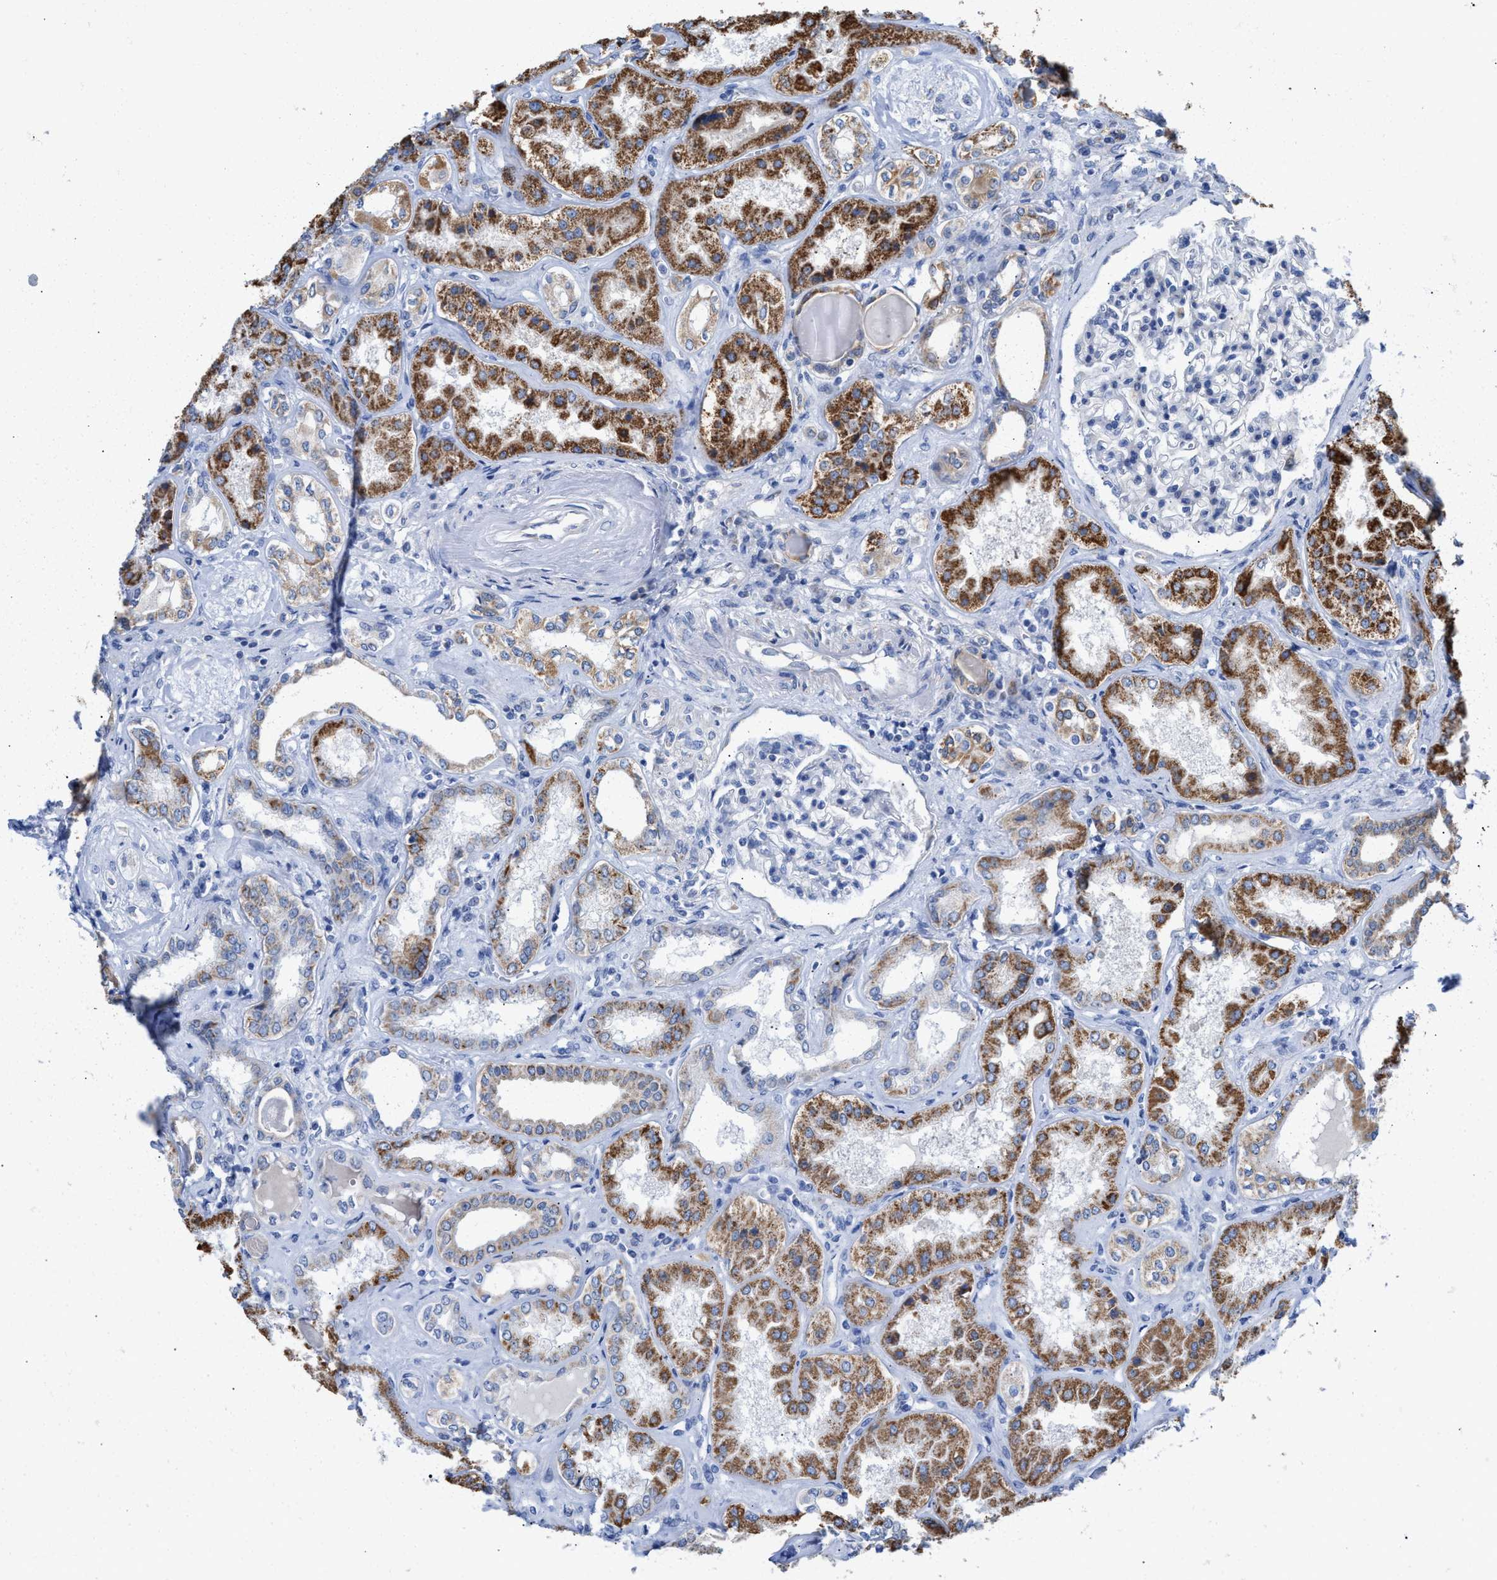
{"staining": {"intensity": "negative", "quantity": "none", "location": "none"}, "tissue": "kidney", "cell_type": "Cells in glomeruli", "image_type": "normal", "snomed": [{"axis": "morphology", "description": "Normal tissue, NOS"}, {"axis": "topography", "description": "Kidney"}], "caption": "Immunohistochemical staining of normal kidney displays no significant positivity in cells in glomeruli. The staining was performed using DAB to visualize the protein expression in brown, while the nuclei were stained in blue with hematoxylin (Magnification: 20x).", "gene": "JAG1", "patient": {"sex": "female", "age": 56}}